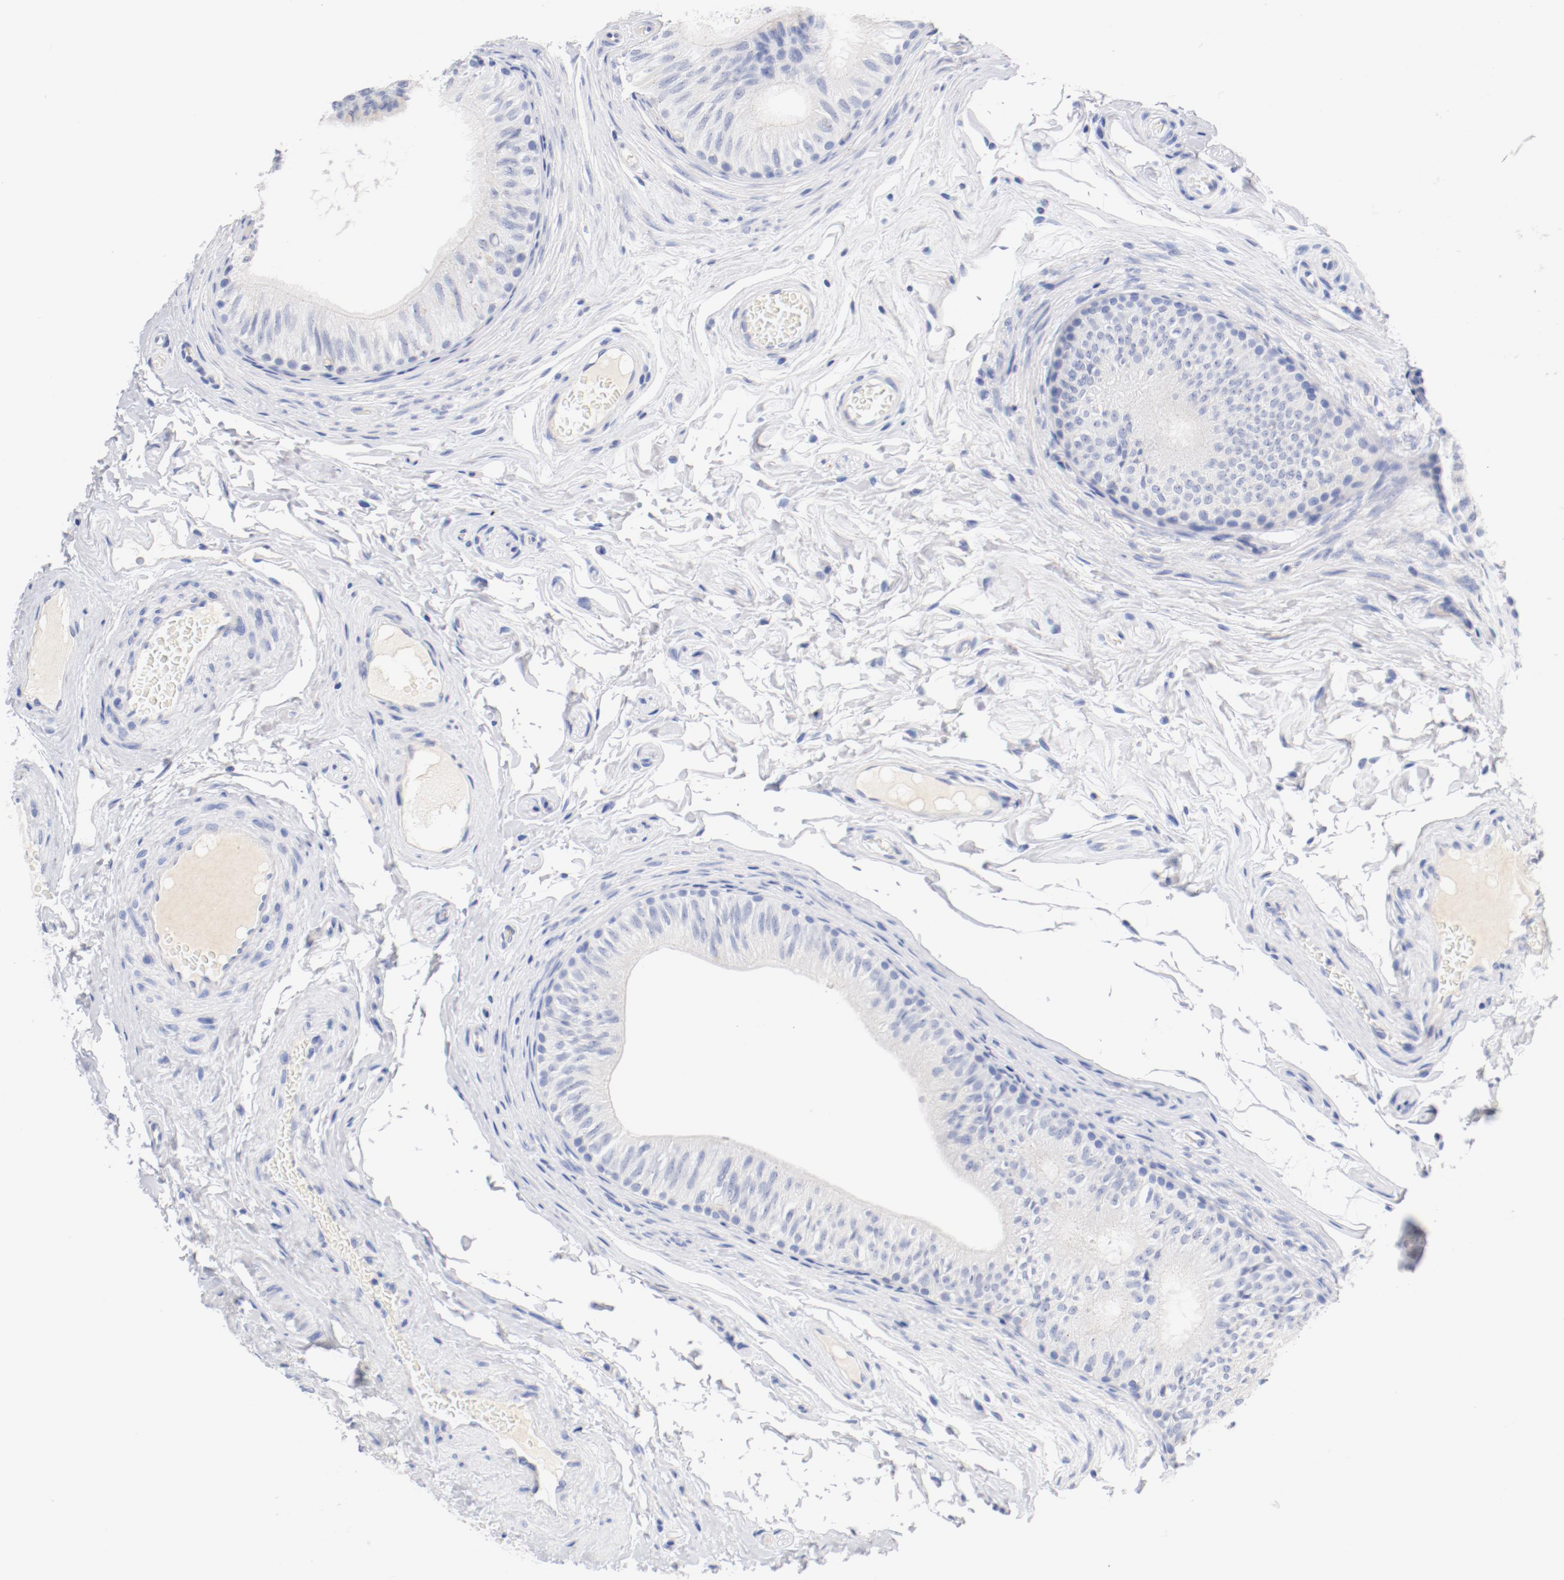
{"staining": {"intensity": "negative", "quantity": "none", "location": "none"}, "tissue": "epididymis", "cell_type": "Glandular cells", "image_type": "normal", "snomed": [{"axis": "morphology", "description": "Normal tissue, NOS"}, {"axis": "topography", "description": "Testis"}, {"axis": "topography", "description": "Epididymis"}], "caption": "Immunohistochemistry (IHC) of normal human epididymis exhibits no staining in glandular cells.", "gene": "HOMER1", "patient": {"sex": "male", "age": 36}}